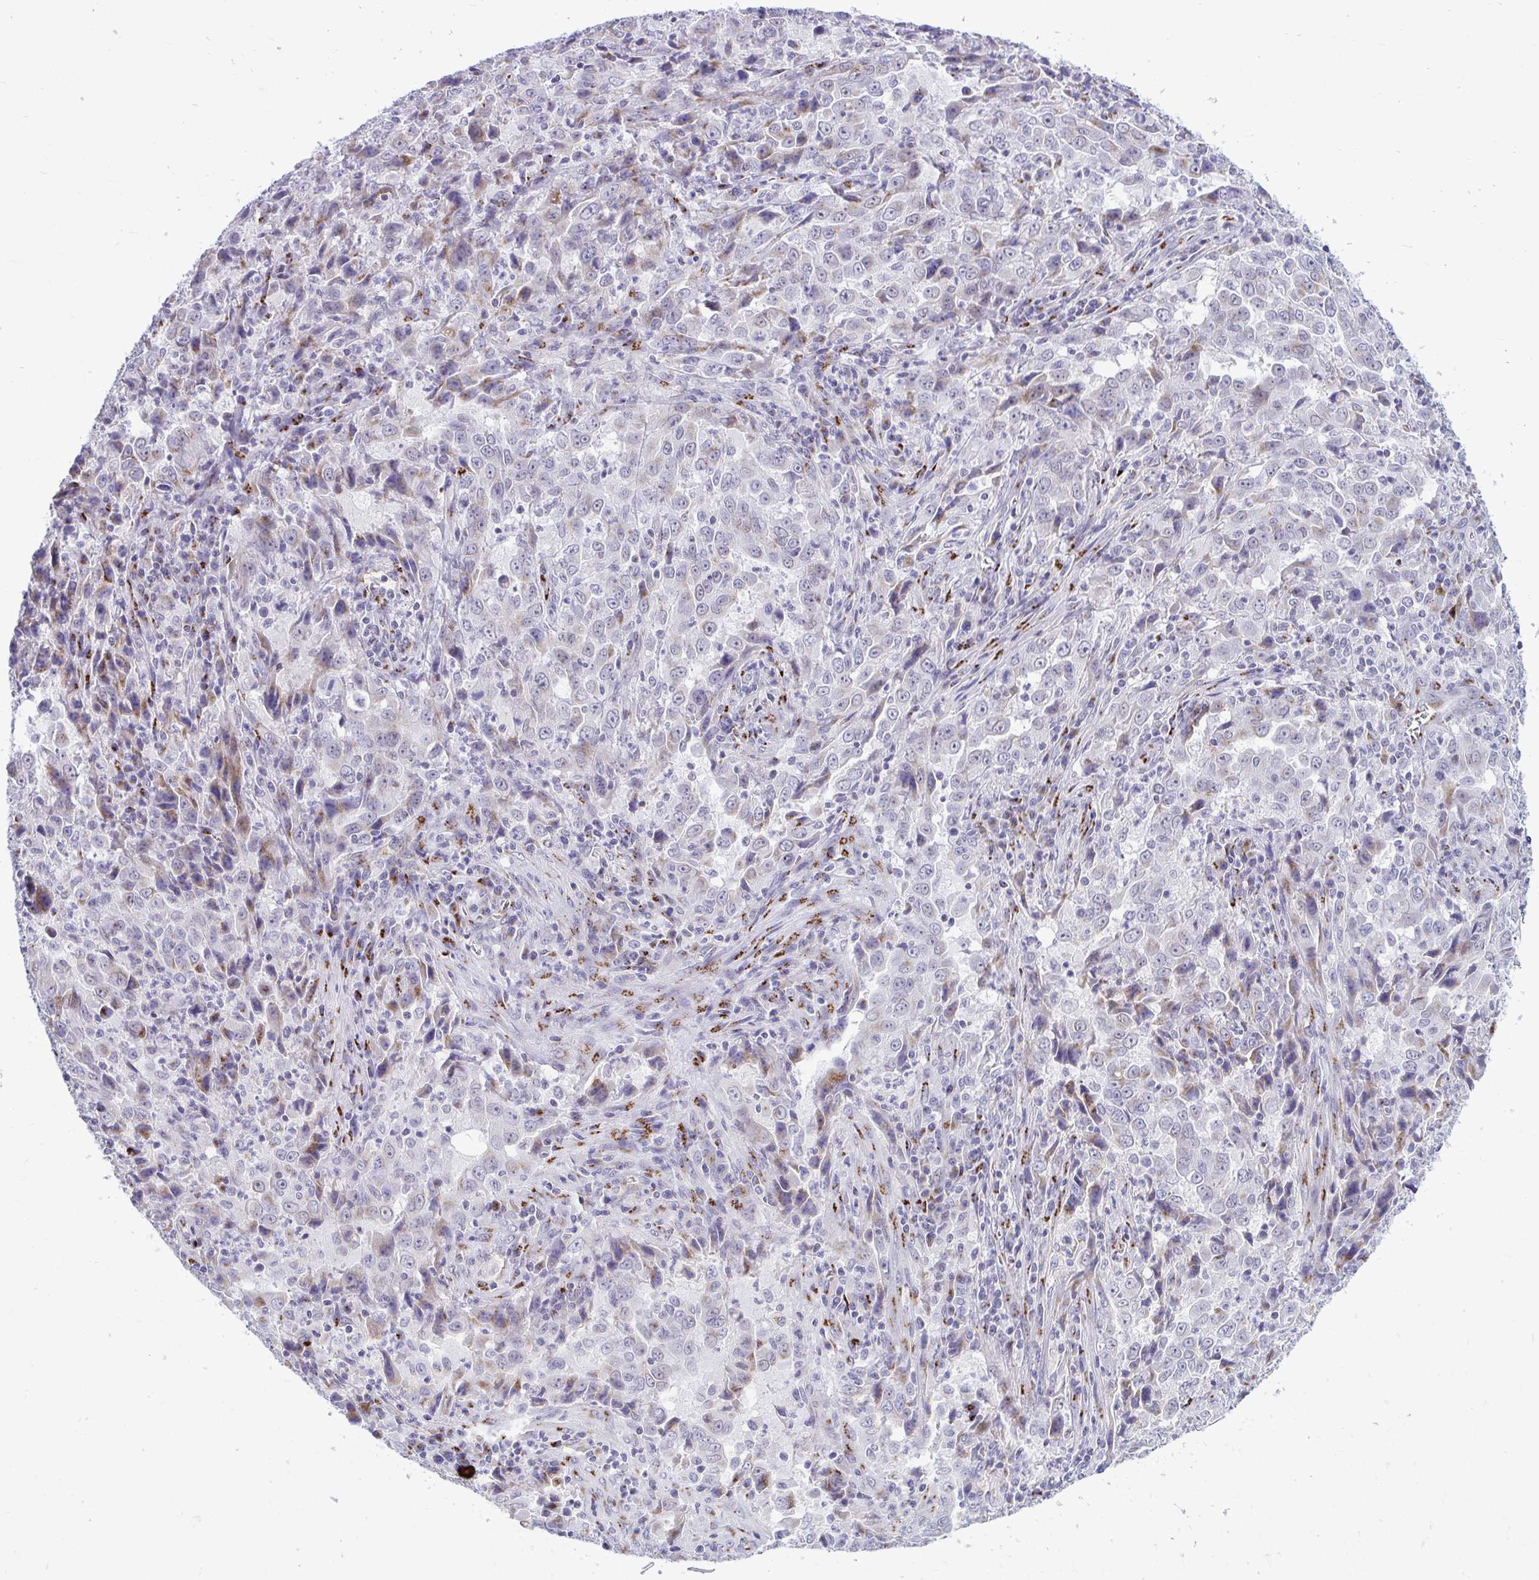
{"staining": {"intensity": "moderate", "quantity": "<25%", "location": "cytoplasmic/membranous"}, "tissue": "lung cancer", "cell_type": "Tumor cells", "image_type": "cancer", "snomed": [{"axis": "morphology", "description": "Adenocarcinoma, NOS"}, {"axis": "topography", "description": "Lung"}], "caption": "This histopathology image demonstrates IHC staining of adenocarcinoma (lung), with low moderate cytoplasmic/membranous expression in about <25% of tumor cells.", "gene": "DTX4", "patient": {"sex": "male", "age": 67}}